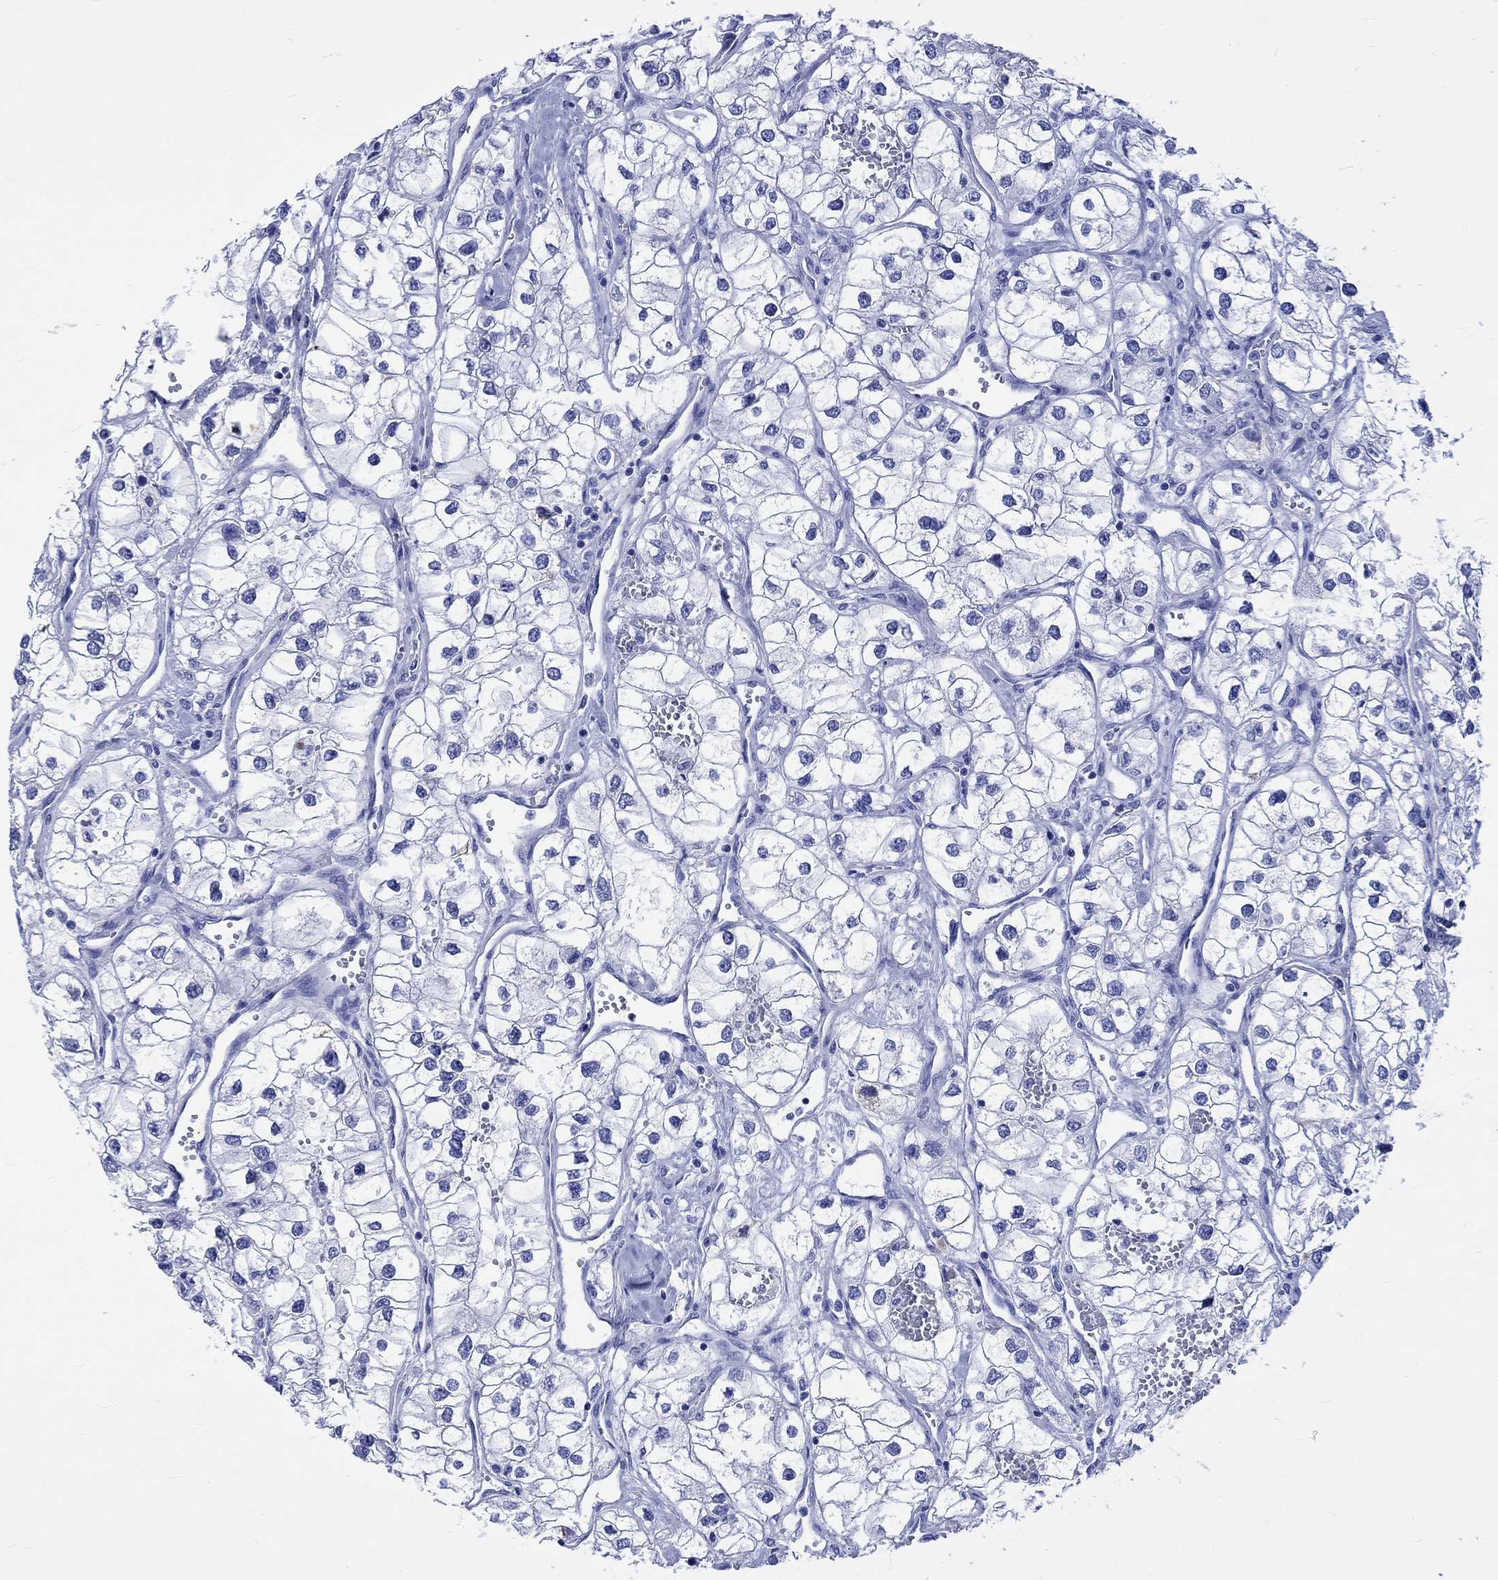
{"staining": {"intensity": "negative", "quantity": "none", "location": "none"}, "tissue": "renal cancer", "cell_type": "Tumor cells", "image_type": "cancer", "snomed": [{"axis": "morphology", "description": "Adenocarcinoma, NOS"}, {"axis": "topography", "description": "Kidney"}], "caption": "Histopathology image shows no protein positivity in tumor cells of renal adenocarcinoma tissue.", "gene": "KLHL33", "patient": {"sex": "male", "age": 59}}